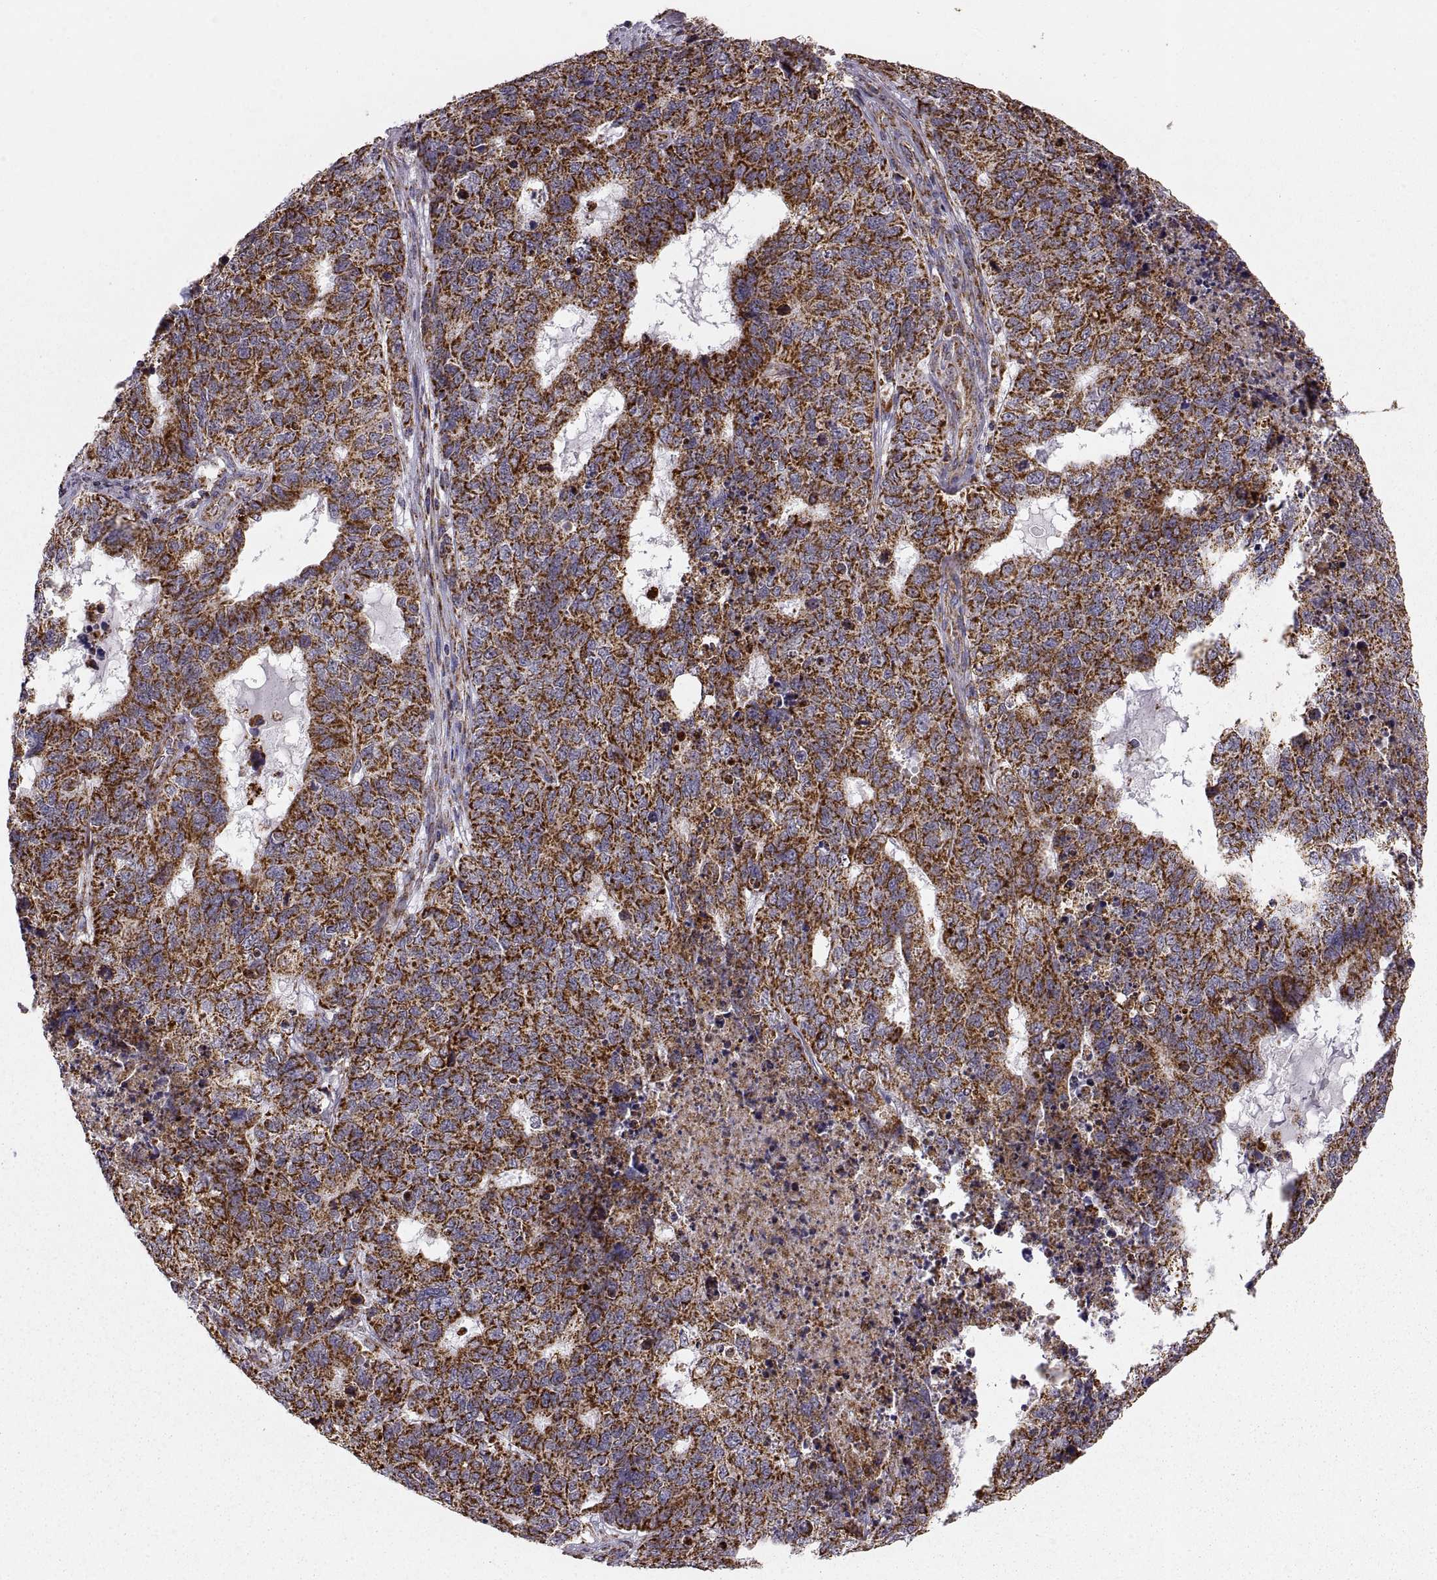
{"staining": {"intensity": "strong", "quantity": ">75%", "location": "cytoplasmic/membranous"}, "tissue": "cervical cancer", "cell_type": "Tumor cells", "image_type": "cancer", "snomed": [{"axis": "morphology", "description": "Squamous cell carcinoma, NOS"}, {"axis": "topography", "description": "Cervix"}], "caption": "An IHC photomicrograph of tumor tissue is shown. Protein staining in brown shows strong cytoplasmic/membranous positivity in cervical cancer within tumor cells.", "gene": "ARSD", "patient": {"sex": "female", "age": 63}}